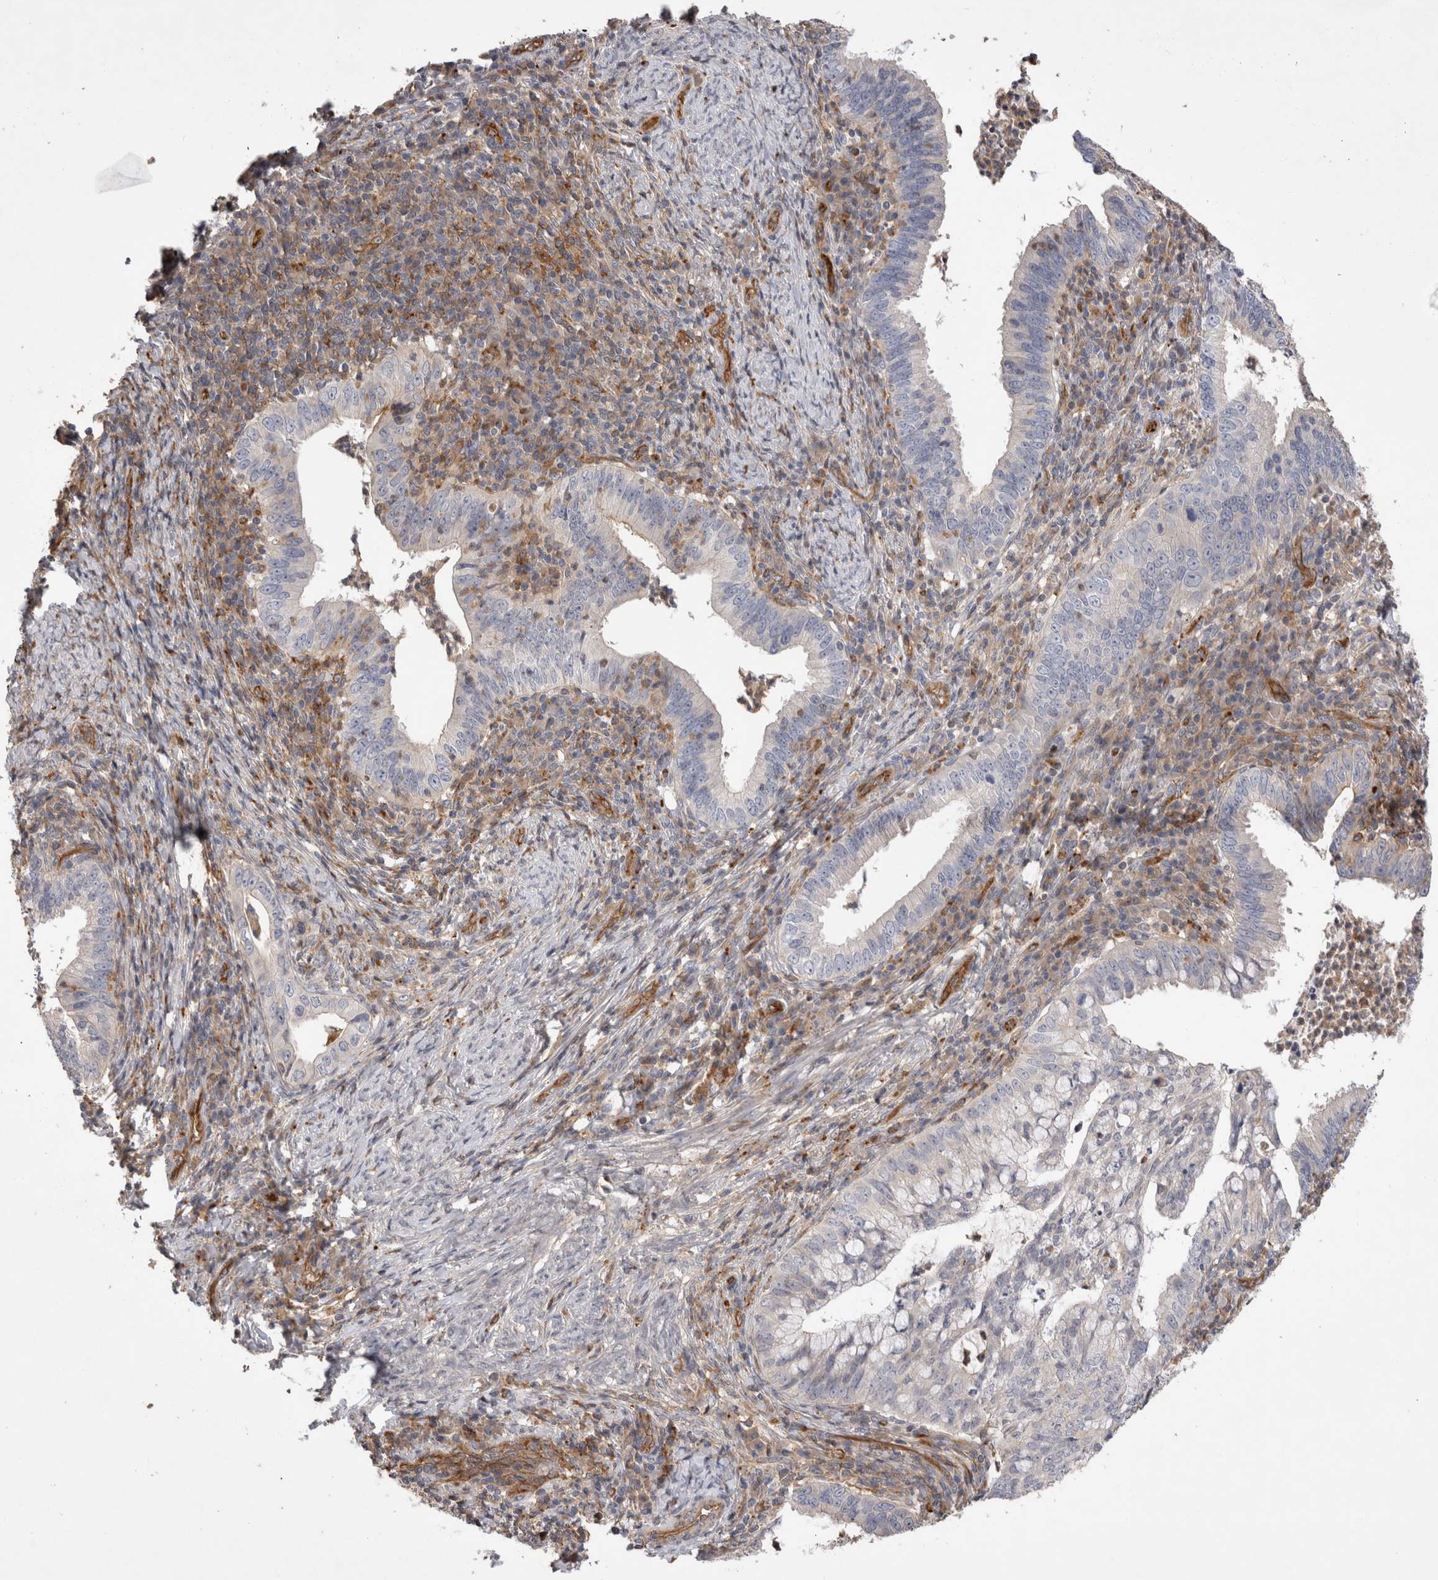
{"staining": {"intensity": "negative", "quantity": "none", "location": "none"}, "tissue": "cervical cancer", "cell_type": "Tumor cells", "image_type": "cancer", "snomed": [{"axis": "morphology", "description": "Adenocarcinoma, NOS"}, {"axis": "topography", "description": "Cervix"}], "caption": "Human cervical adenocarcinoma stained for a protein using IHC demonstrates no staining in tumor cells.", "gene": "BNIP2", "patient": {"sex": "female", "age": 36}}